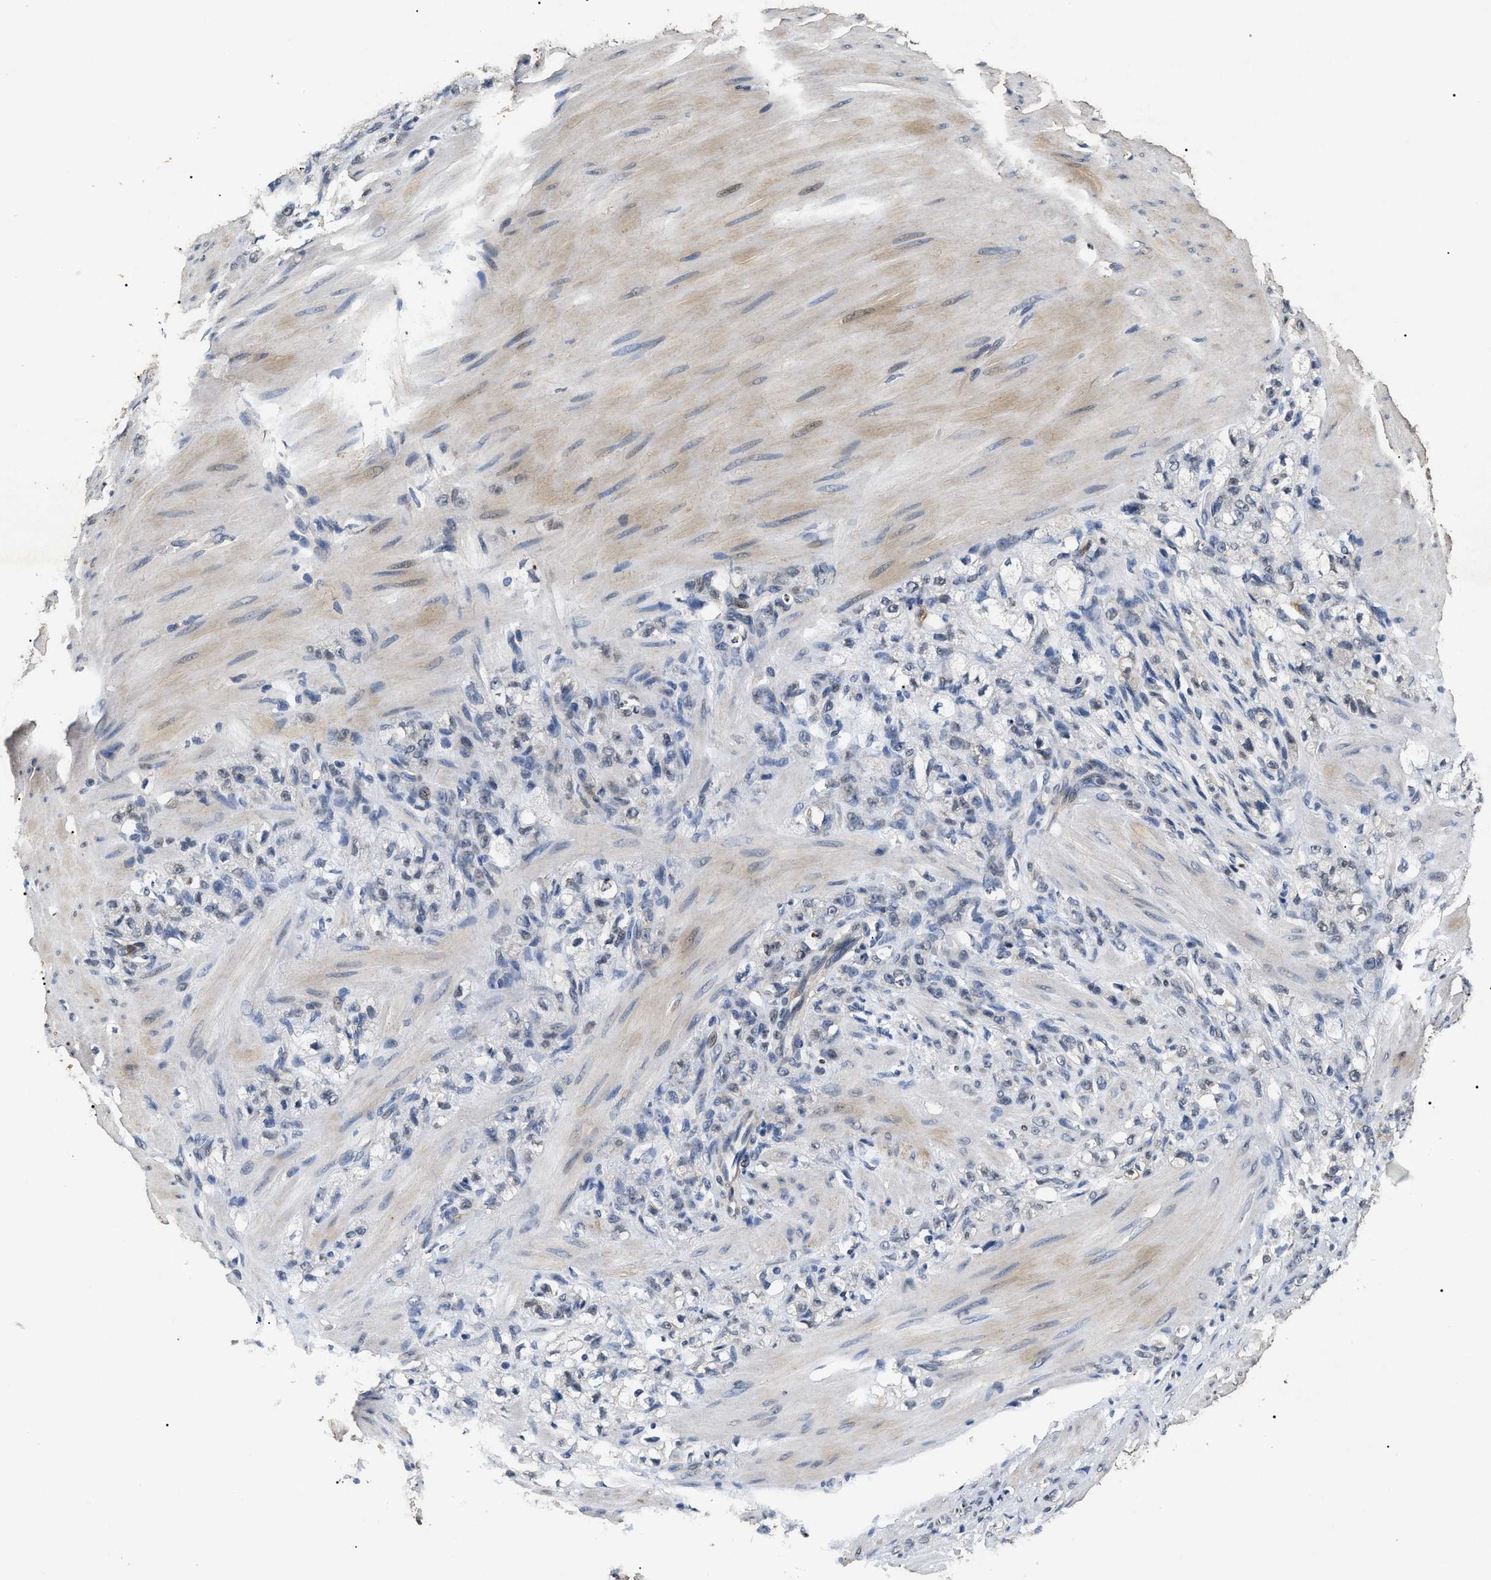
{"staining": {"intensity": "negative", "quantity": "none", "location": "none"}, "tissue": "stomach cancer", "cell_type": "Tumor cells", "image_type": "cancer", "snomed": [{"axis": "morphology", "description": "Adenocarcinoma, NOS"}, {"axis": "topography", "description": "Stomach"}], "caption": "This is an immunohistochemistry (IHC) micrograph of human adenocarcinoma (stomach). There is no expression in tumor cells.", "gene": "ANP32E", "patient": {"sex": "male", "age": 82}}